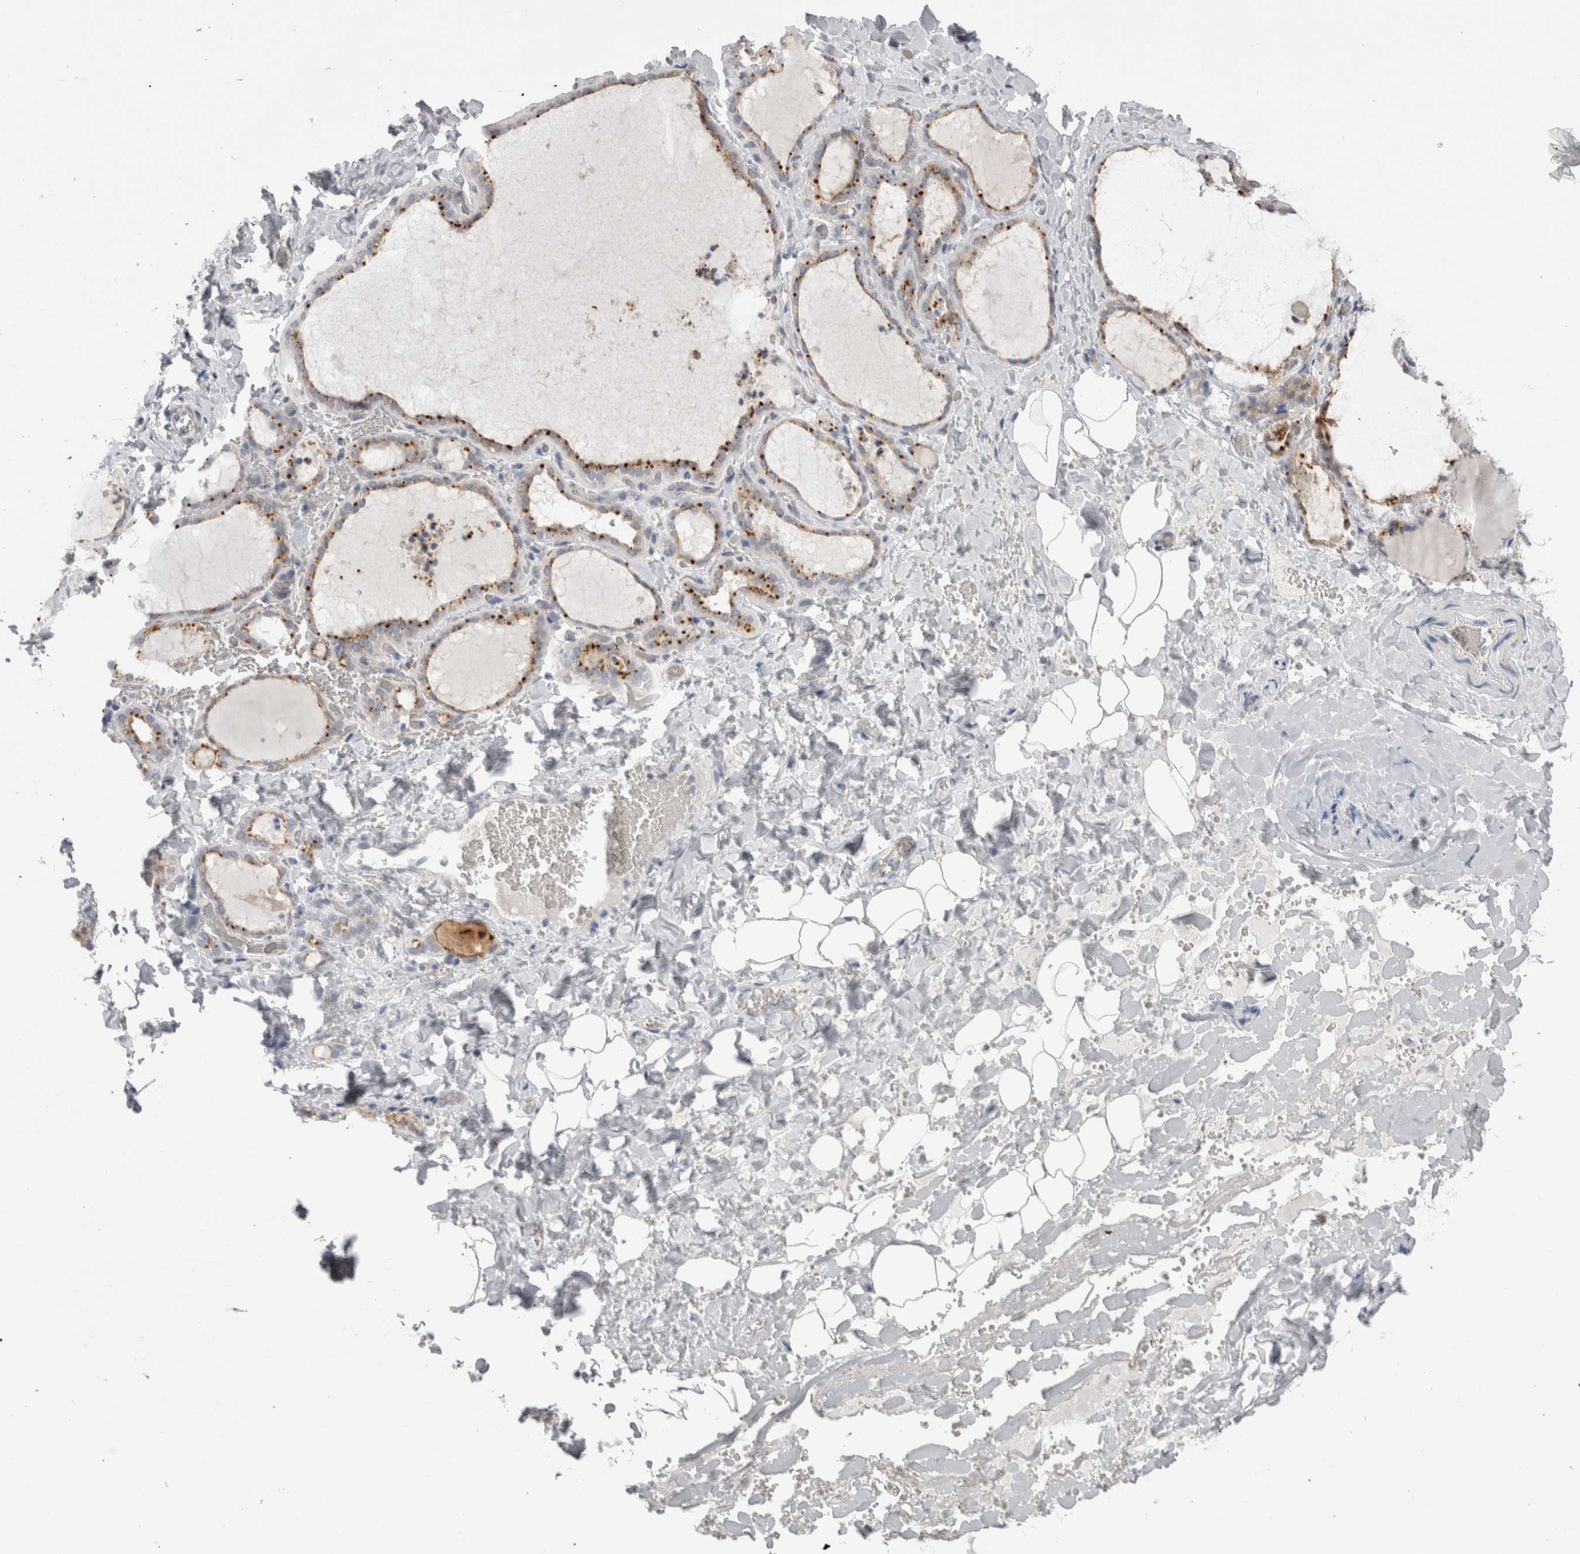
{"staining": {"intensity": "moderate", "quantity": "25%-75%", "location": "cytoplasmic/membranous"}, "tissue": "thyroid gland", "cell_type": "Glandular cells", "image_type": "normal", "snomed": [{"axis": "morphology", "description": "Normal tissue, NOS"}, {"axis": "topography", "description": "Thyroid gland"}], "caption": "The micrograph reveals staining of benign thyroid gland, revealing moderate cytoplasmic/membranous protein expression (brown color) within glandular cells. The protein of interest is shown in brown color, while the nuclei are stained blue.", "gene": "EPDR1", "patient": {"sex": "female", "age": 22}}